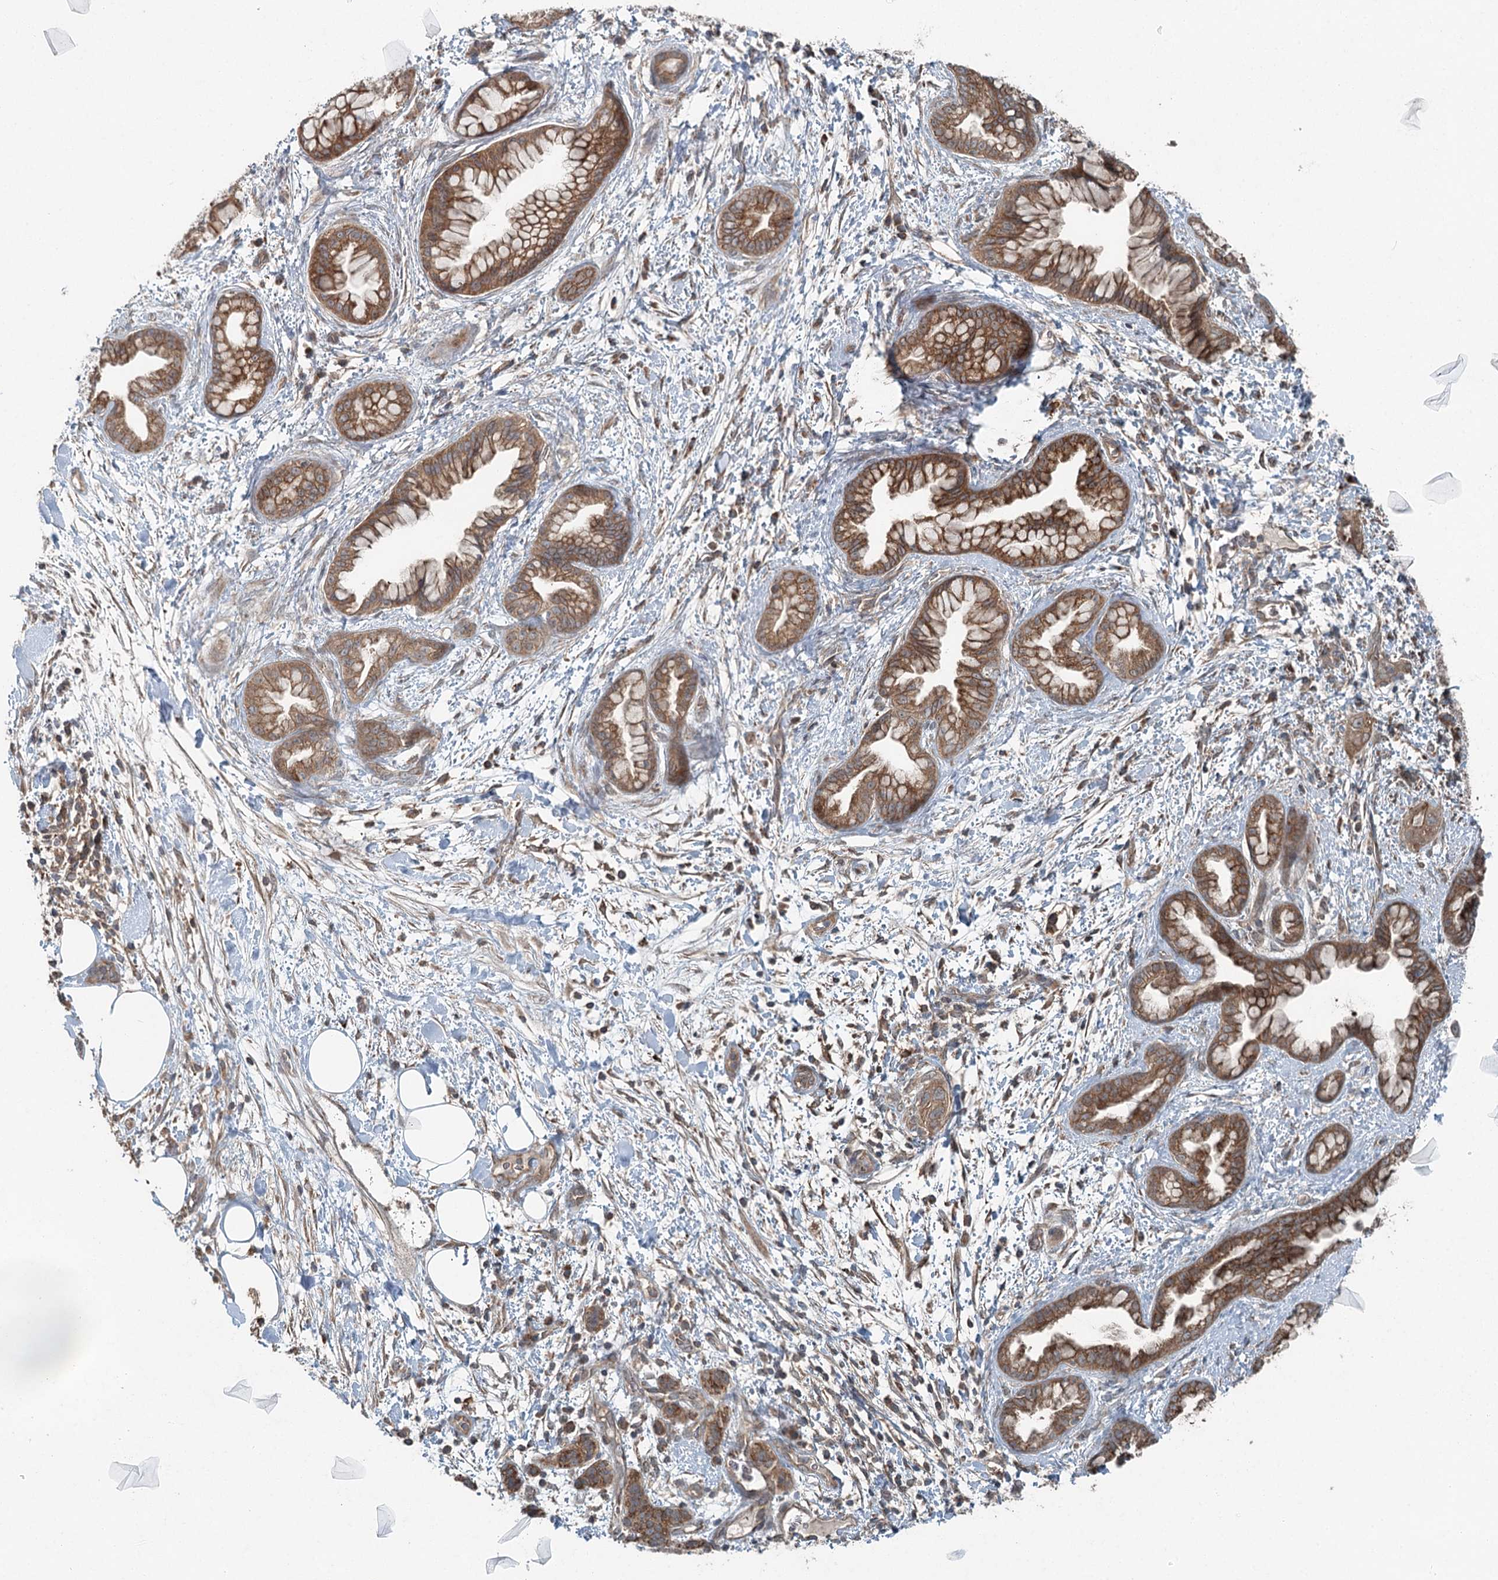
{"staining": {"intensity": "moderate", "quantity": ">75%", "location": "cytoplasmic/membranous"}, "tissue": "pancreatic cancer", "cell_type": "Tumor cells", "image_type": "cancer", "snomed": [{"axis": "morphology", "description": "Adenocarcinoma, NOS"}, {"axis": "topography", "description": "Pancreas"}], "caption": "Human pancreatic adenocarcinoma stained with a brown dye reveals moderate cytoplasmic/membranous positive positivity in about >75% of tumor cells.", "gene": "SKIC3", "patient": {"sex": "female", "age": 78}}